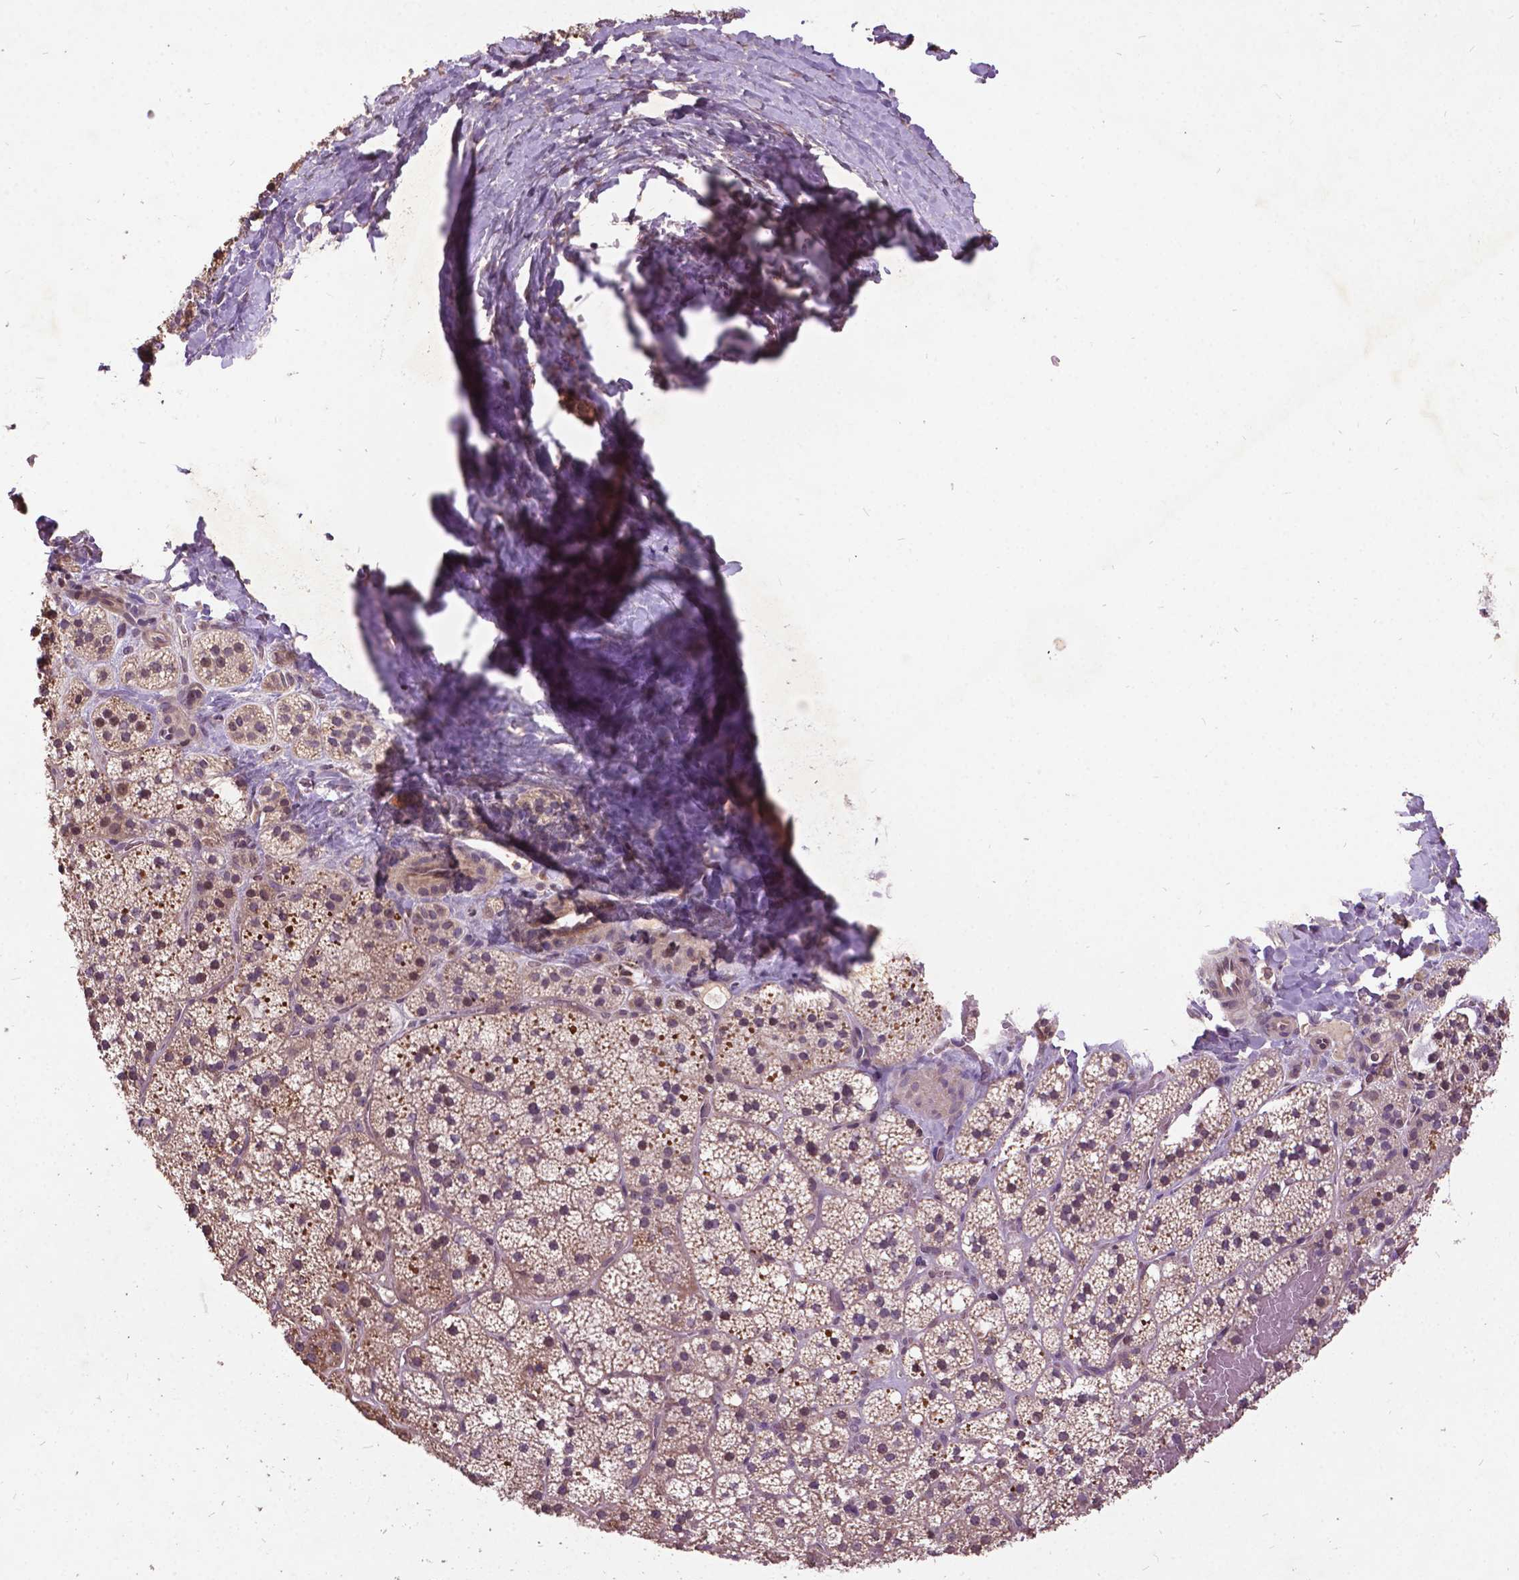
{"staining": {"intensity": "moderate", "quantity": "25%-75%", "location": "cytoplasmic/membranous"}, "tissue": "adrenal gland", "cell_type": "Glandular cells", "image_type": "normal", "snomed": [{"axis": "morphology", "description": "Normal tissue, NOS"}, {"axis": "topography", "description": "Adrenal gland"}], "caption": "A brown stain highlights moderate cytoplasmic/membranous positivity of a protein in glandular cells of benign human adrenal gland.", "gene": "AP1S3", "patient": {"sex": "male", "age": 53}}